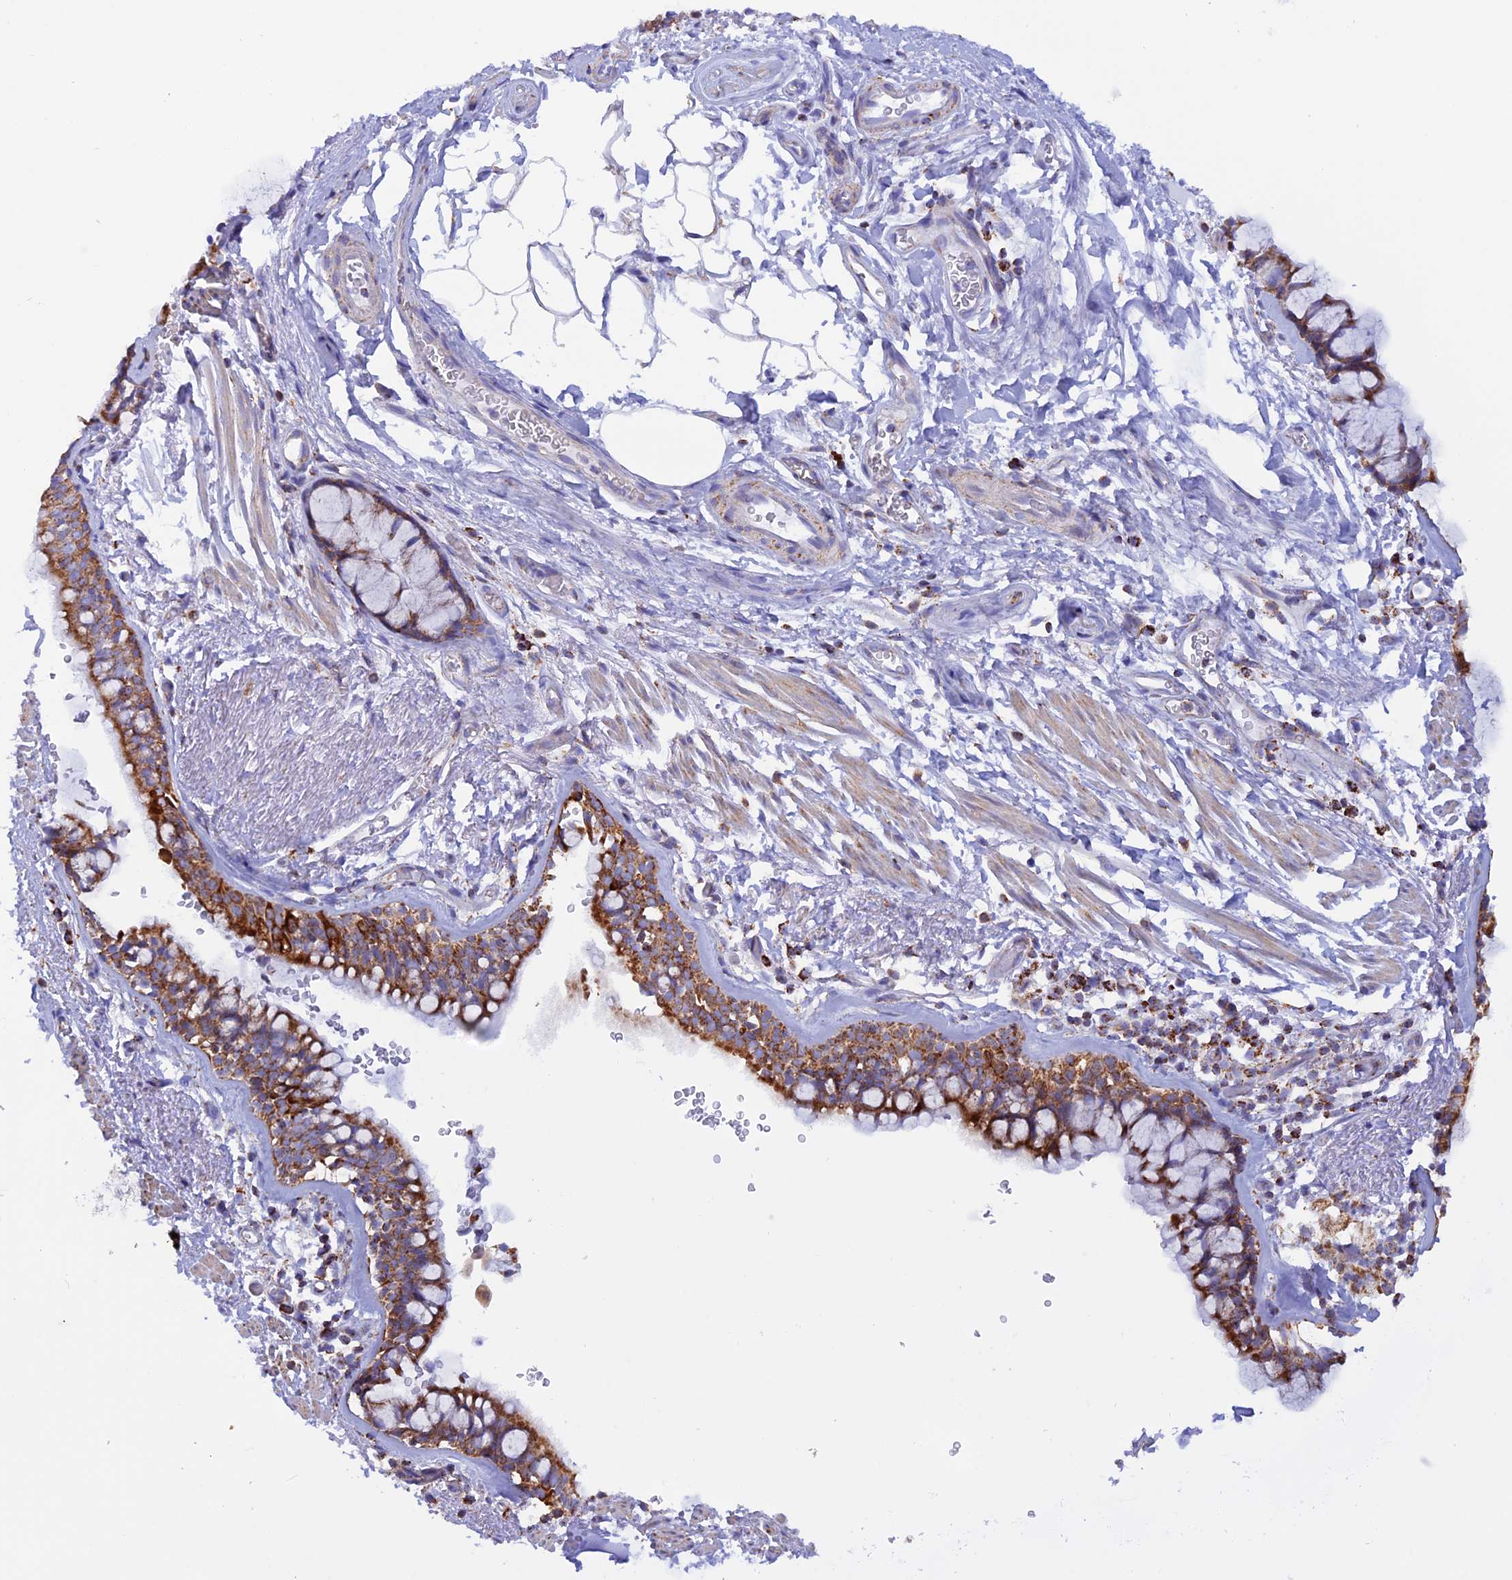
{"staining": {"intensity": "strong", "quantity": ">75%", "location": "cytoplasmic/membranous"}, "tissue": "bronchus", "cell_type": "Respiratory epithelial cells", "image_type": "normal", "snomed": [{"axis": "morphology", "description": "Normal tissue, NOS"}, {"axis": "topography", "description": "Bronchus"}], "caption": "Respiratory epithelial cells reveal high levels of strong cytoplasmic/membranous expression in about >75% of cells in benign bronchus.", "gene": "GCDH", "patient": {"sex": "male", "age": 65}}